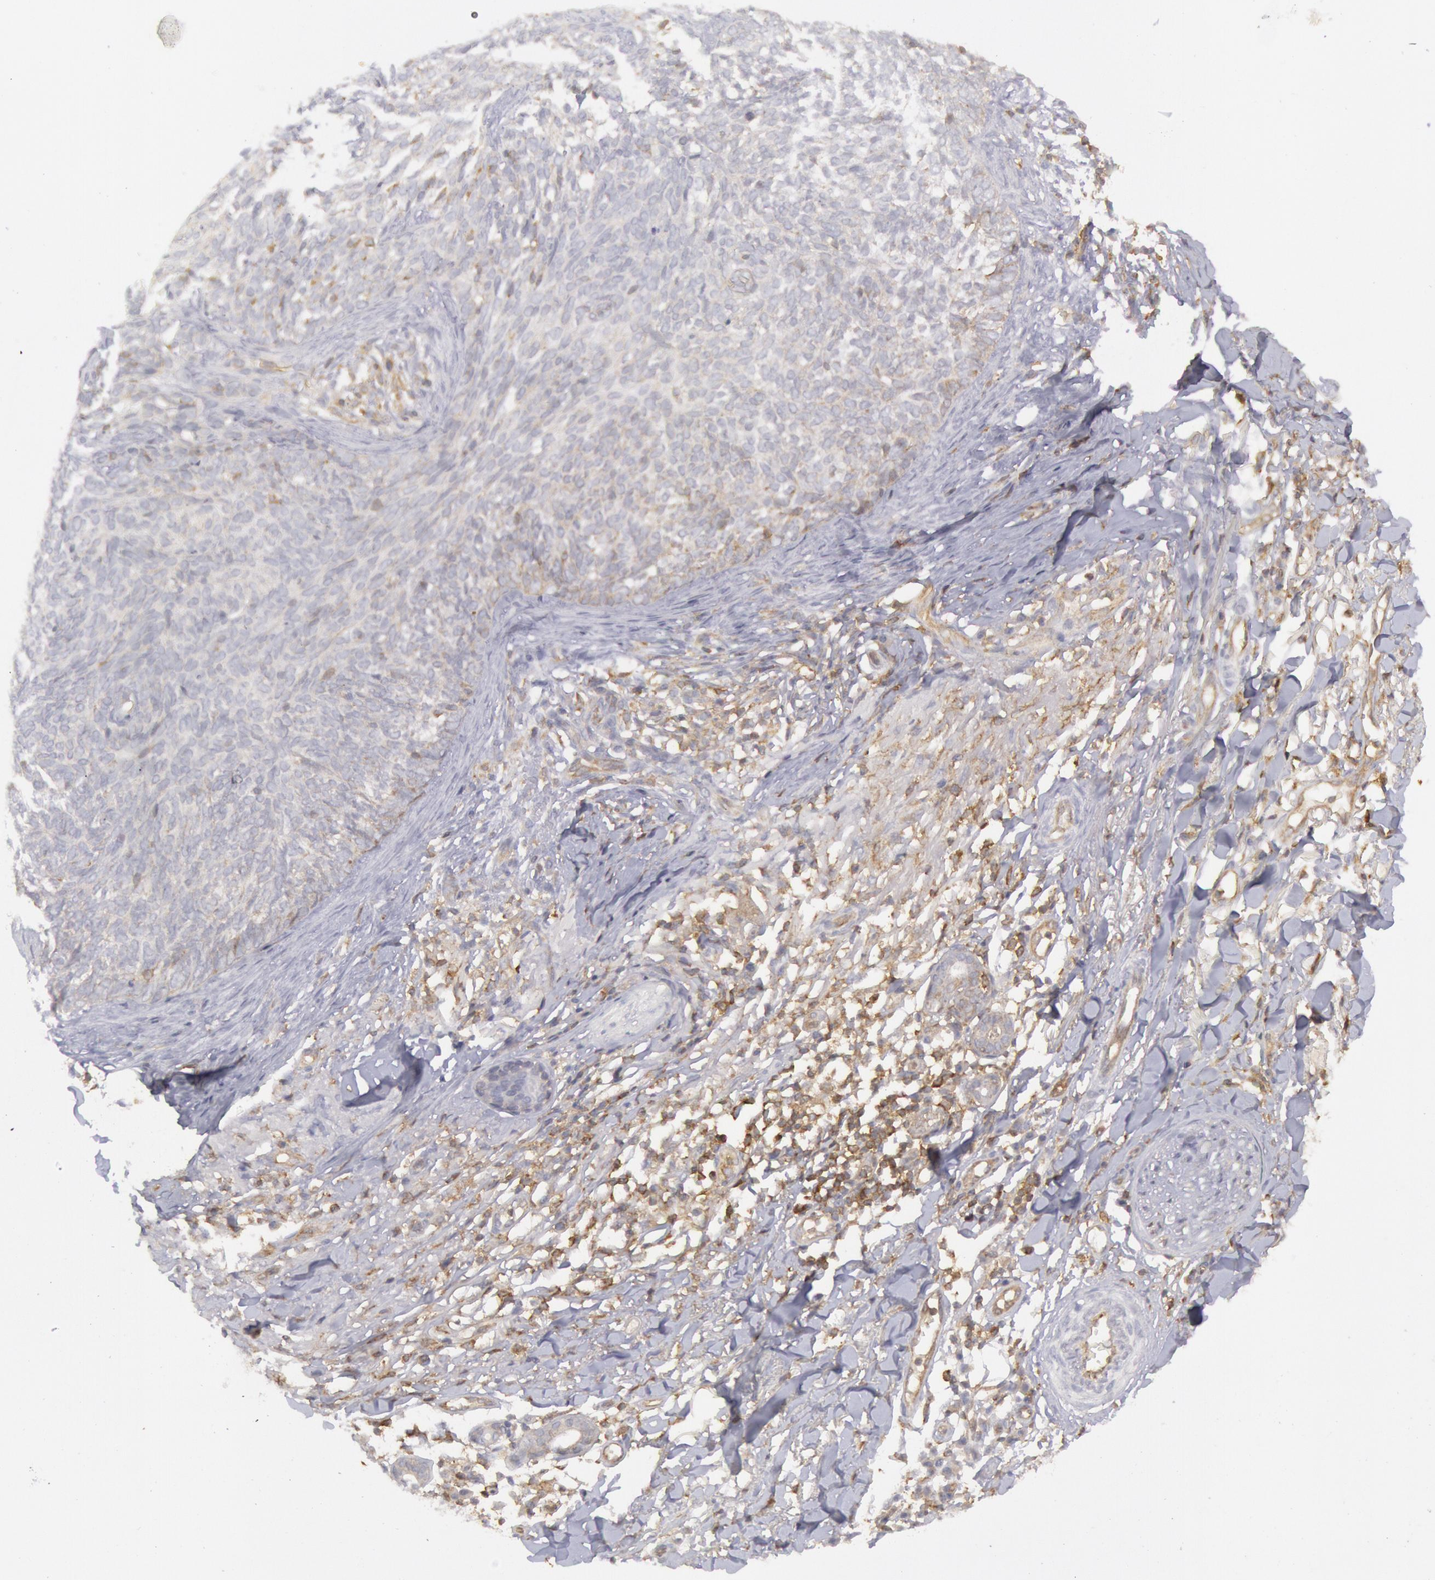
{"staining": {"intensity": "weak", "quantity": "<25%", "location": "cytoplasmic/membranous"}, "tissue": "skin cancer", "cell_type": "Tumor cells", "image_type": "cancer", "snomed": [{"axis": "morphology", "description": "Basal cell carcinoma"}, {"axis": "topography", "description": "Skin"}], "caption": "Immunohistochemistry (IHC) micrograph of neoplastic tissue: basal cell carcinoma (skin) stained with DAB exhibits no significant protein staining in tumor cells.", "gene": "IKBKB", "patient": {"sex": "female", "age": 81}}